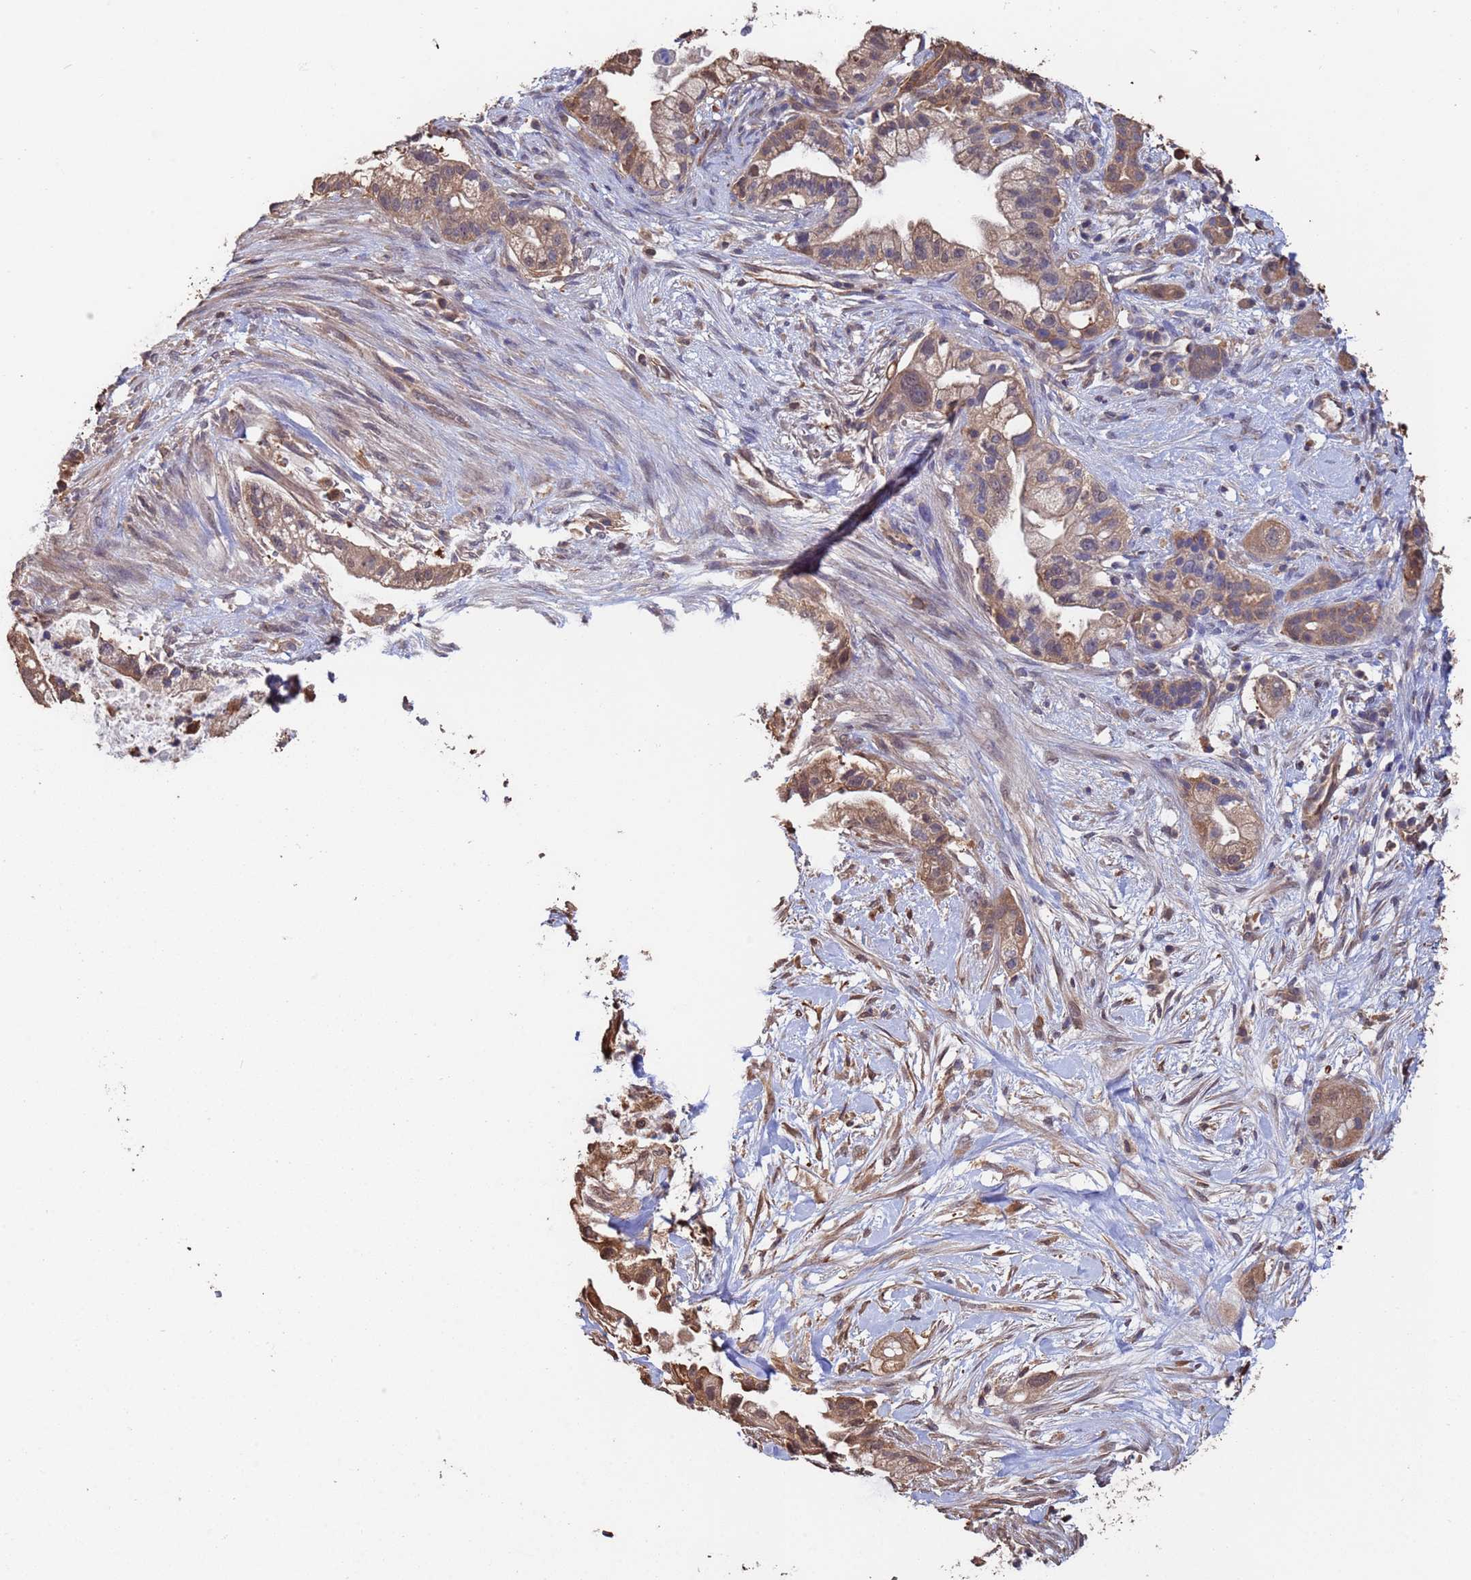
{"staining": {"intensity": "moderate", "quantity": ">75%", "location": "cytoplasmic/membranous"}, "tissue": "pancreatic cancer", "cell_type": "Tumor cells", "image_type": "cancer", "snomed": [{"axis": "morphology", "description": "Adenocarcinoma, NOS"}, {"axis": "topography", "description": "Pancreas"}], "caption": "The image demonstrates staining of pancreatic cancer (adenocarcinoma), revealing moderate cytoplasmic/membranous protein staining (brown color) within tumor cells.", "gene": "FAM25A", "patient": {"sex": "male", "age": 44}}